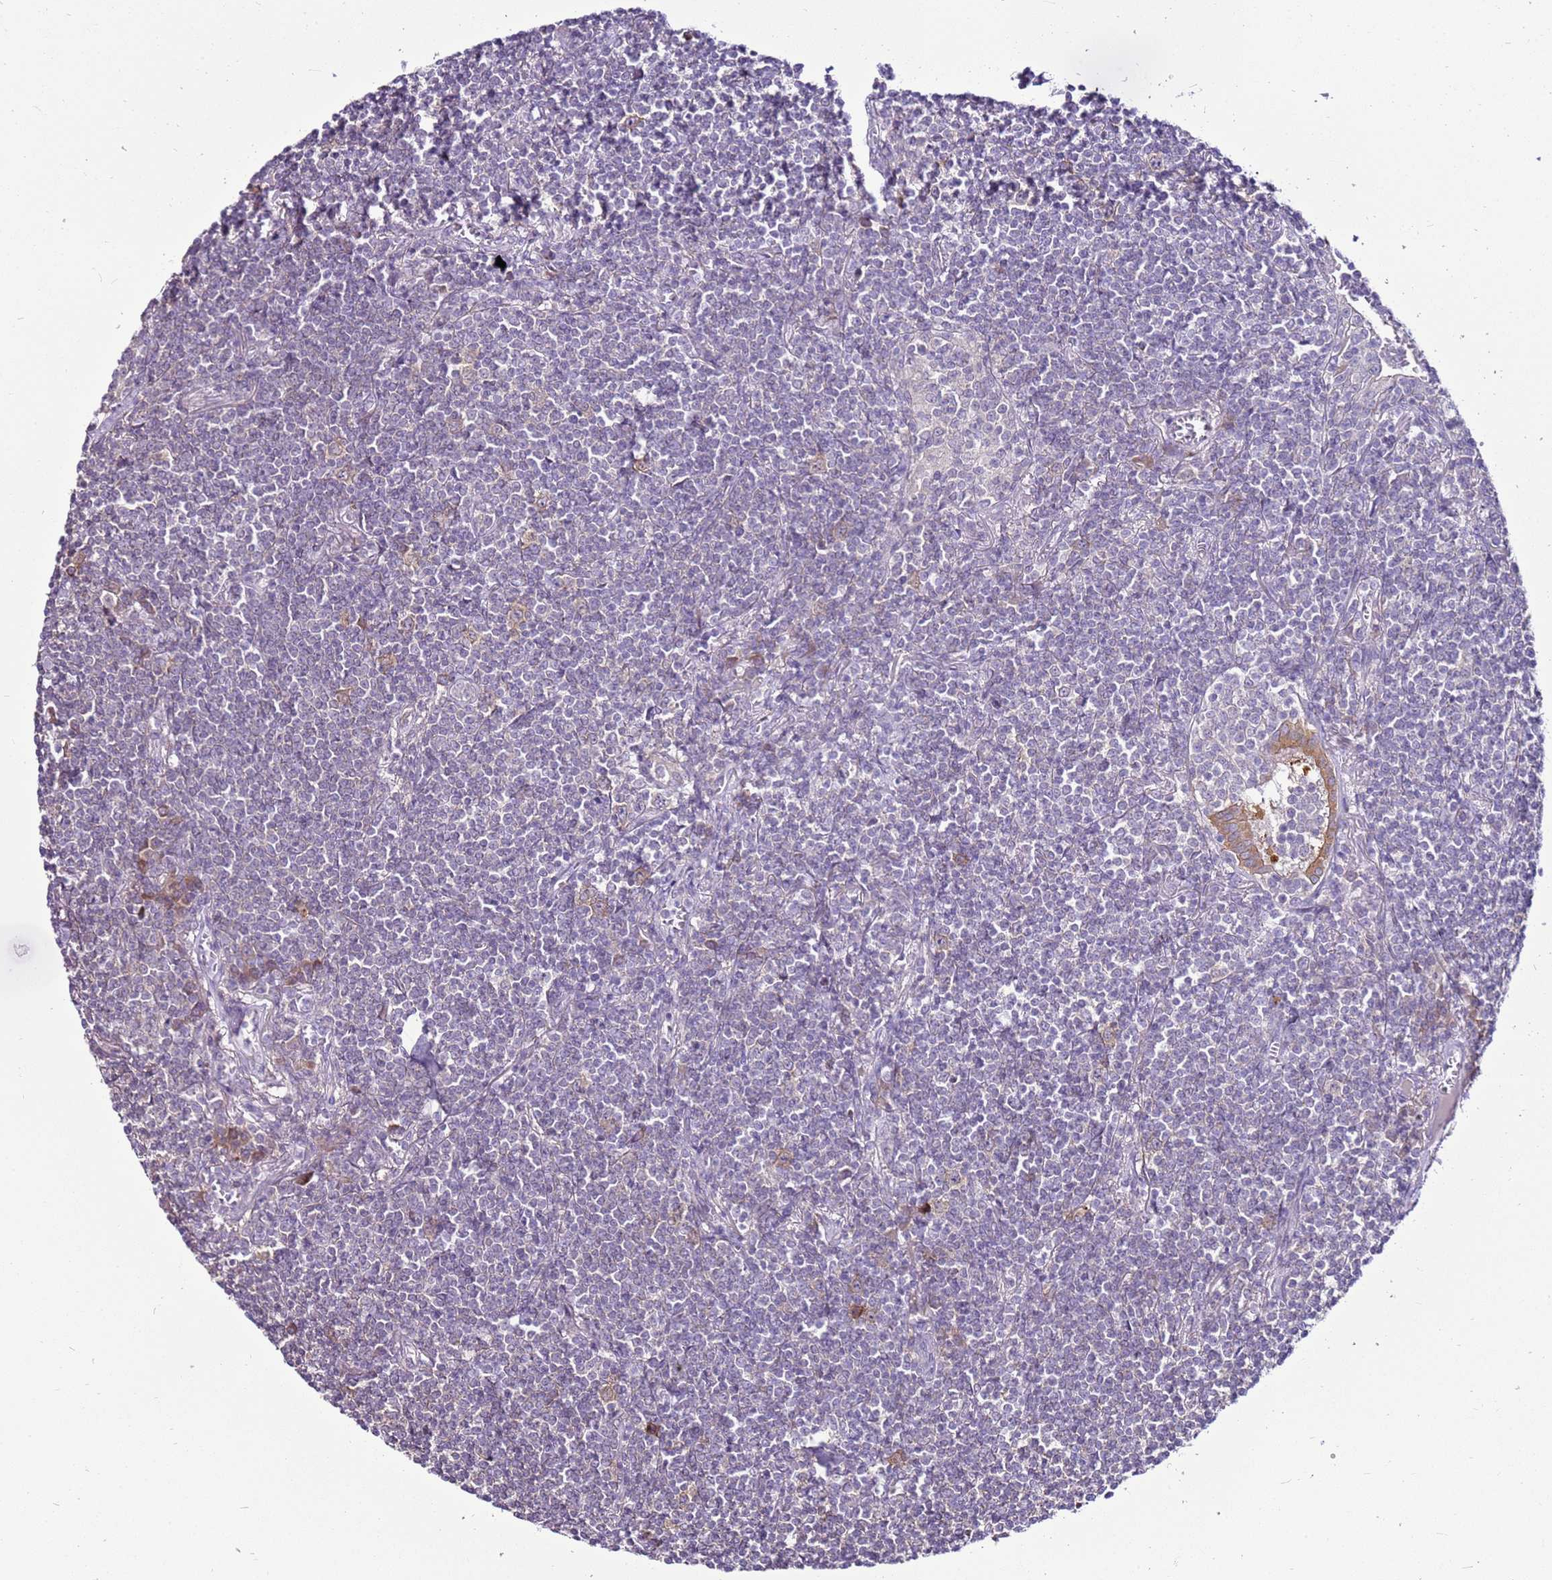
{"staining": {"intensity": "negative", "quantity": "none", "location": "none"}, "tissue": "lymphoma", "cell_type": "Tumor cells", "image_type": "cancer", "snomed": [{"axis": "morphology", "description": "Malignant lymphoma, non-Hodgkin's type, Low grade"}, {"axis": "topography", "description": "Lung"}], "caption": "Immunohistochemistry (IHC) micrograph of neoplastic tissue: human lymphoma stained with DAB demonstrates no significant protein staining in tumor cells. Nuclei are stained in blue.", "gene": "SLC38A5", "patient": {"sex": "female", "age": 71}}